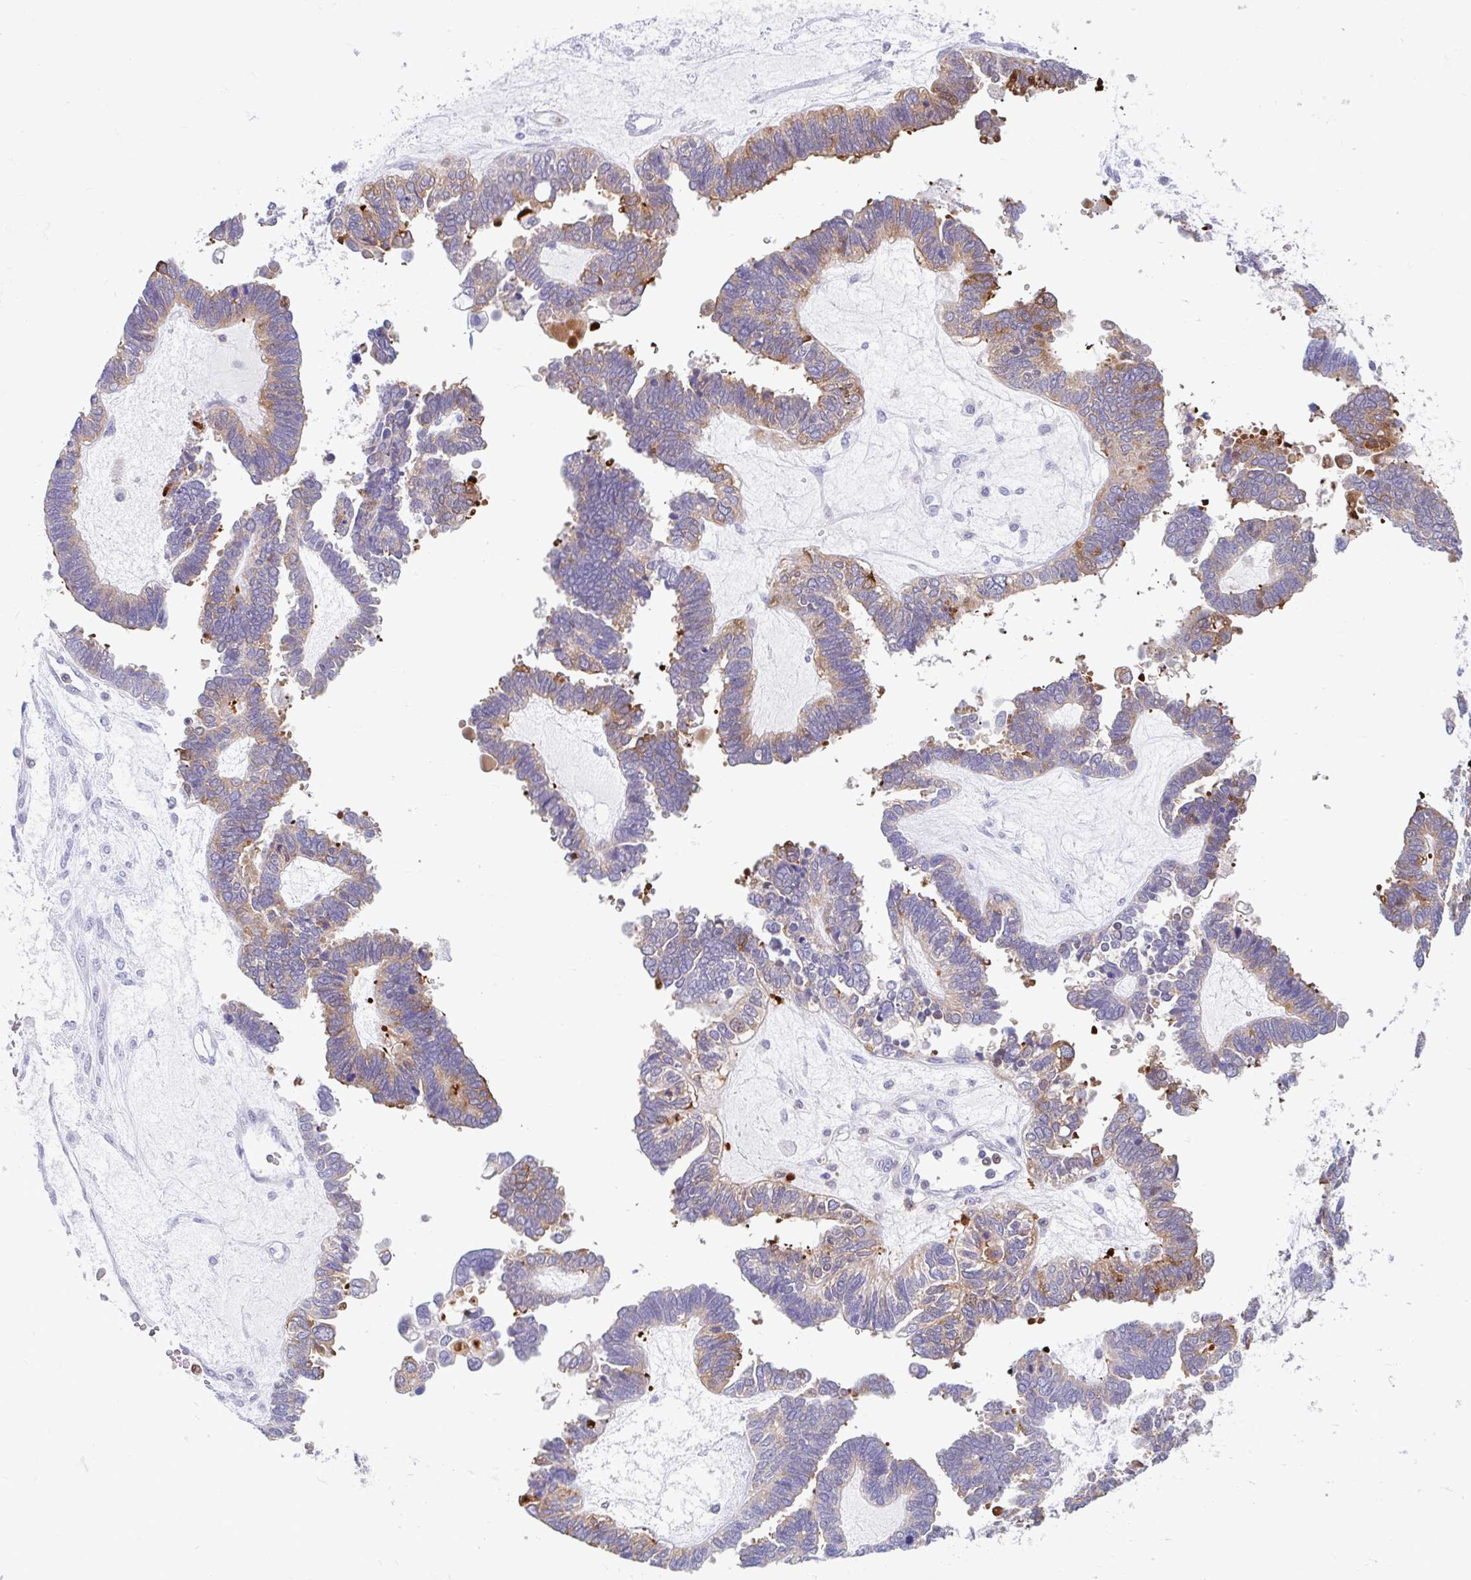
{"staining": {"intensity": "moderate", "quantity": "25%-75%", "location": "cytoplasmic/membranous"}, "tissue": "ovarian cancer", "cell_type": "Tumor cells", "image_type": "cancer", "snomed": [{"axis": "morphology", "description": "Cystadenocarcinoma, serous, NOS"}, {"axis": "topography", "description": "Ovary"}], "caption": "Ovarian cancer stained with immunohistochemistry displays moderate cytoplasmic/membranous expression in approximately 25%-75% of tumor cells. (DAB (3,3'-diaminobenzidine) = brown stain, brightfield microscopy at high magnification).", "gene": "CEP120", "patient": {"sex": "female", "age": 51}}